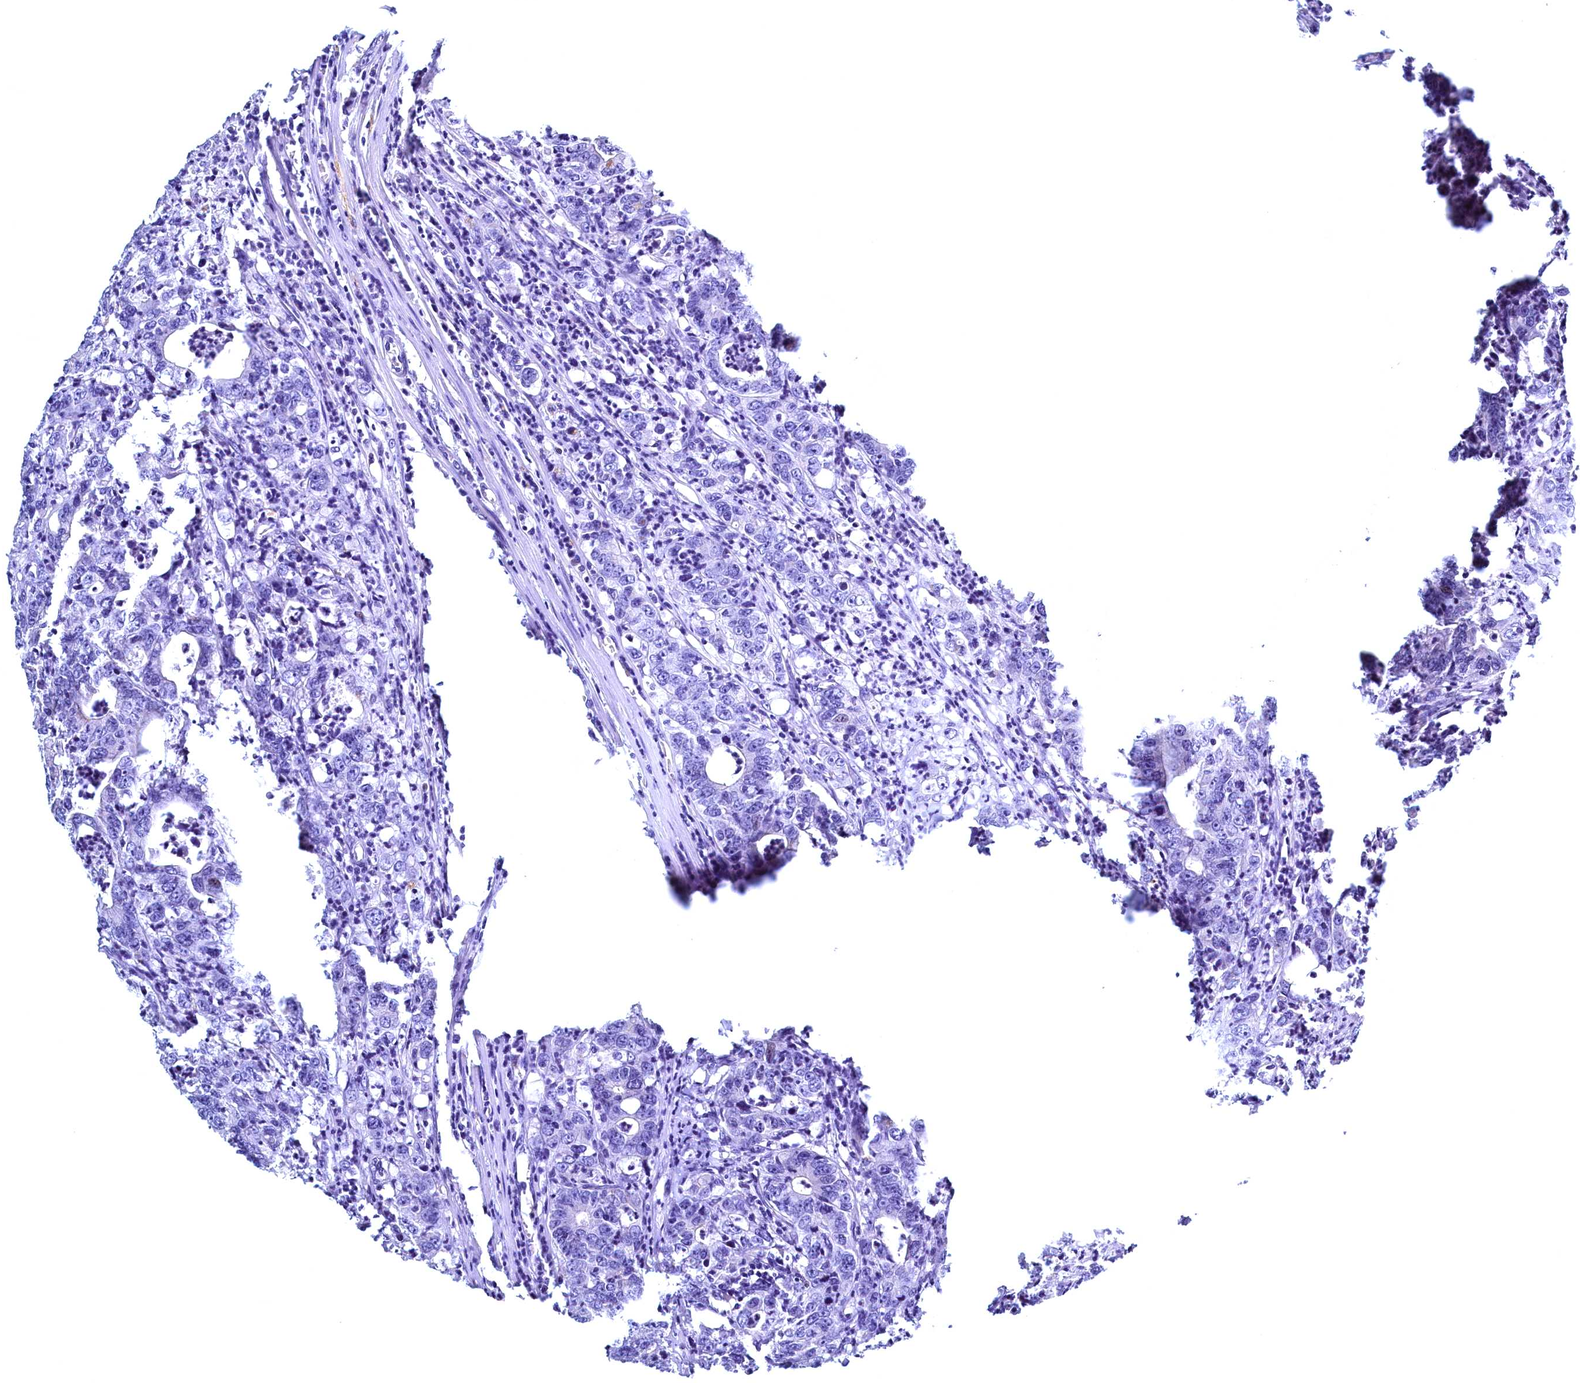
{"staining": {"intensity": "negative", "quantity": "none", "location": "none"}, "tissue": "colorectal cancer", "cell_type": "Tumor cells", "image_type": "cancer", "snomed": [{"axis": "morphology", "description": "Adenocarcinoma, NOS"}, {"axis": "topography", "description": "Colon"}], "caption": "Human colorectal adenocarcinoma stained for a protein using immunohistochemistry displays no staining in tumor cells.", "gene": "MAP1LC3A", "patient": {"sex": "female", "age": 75}}